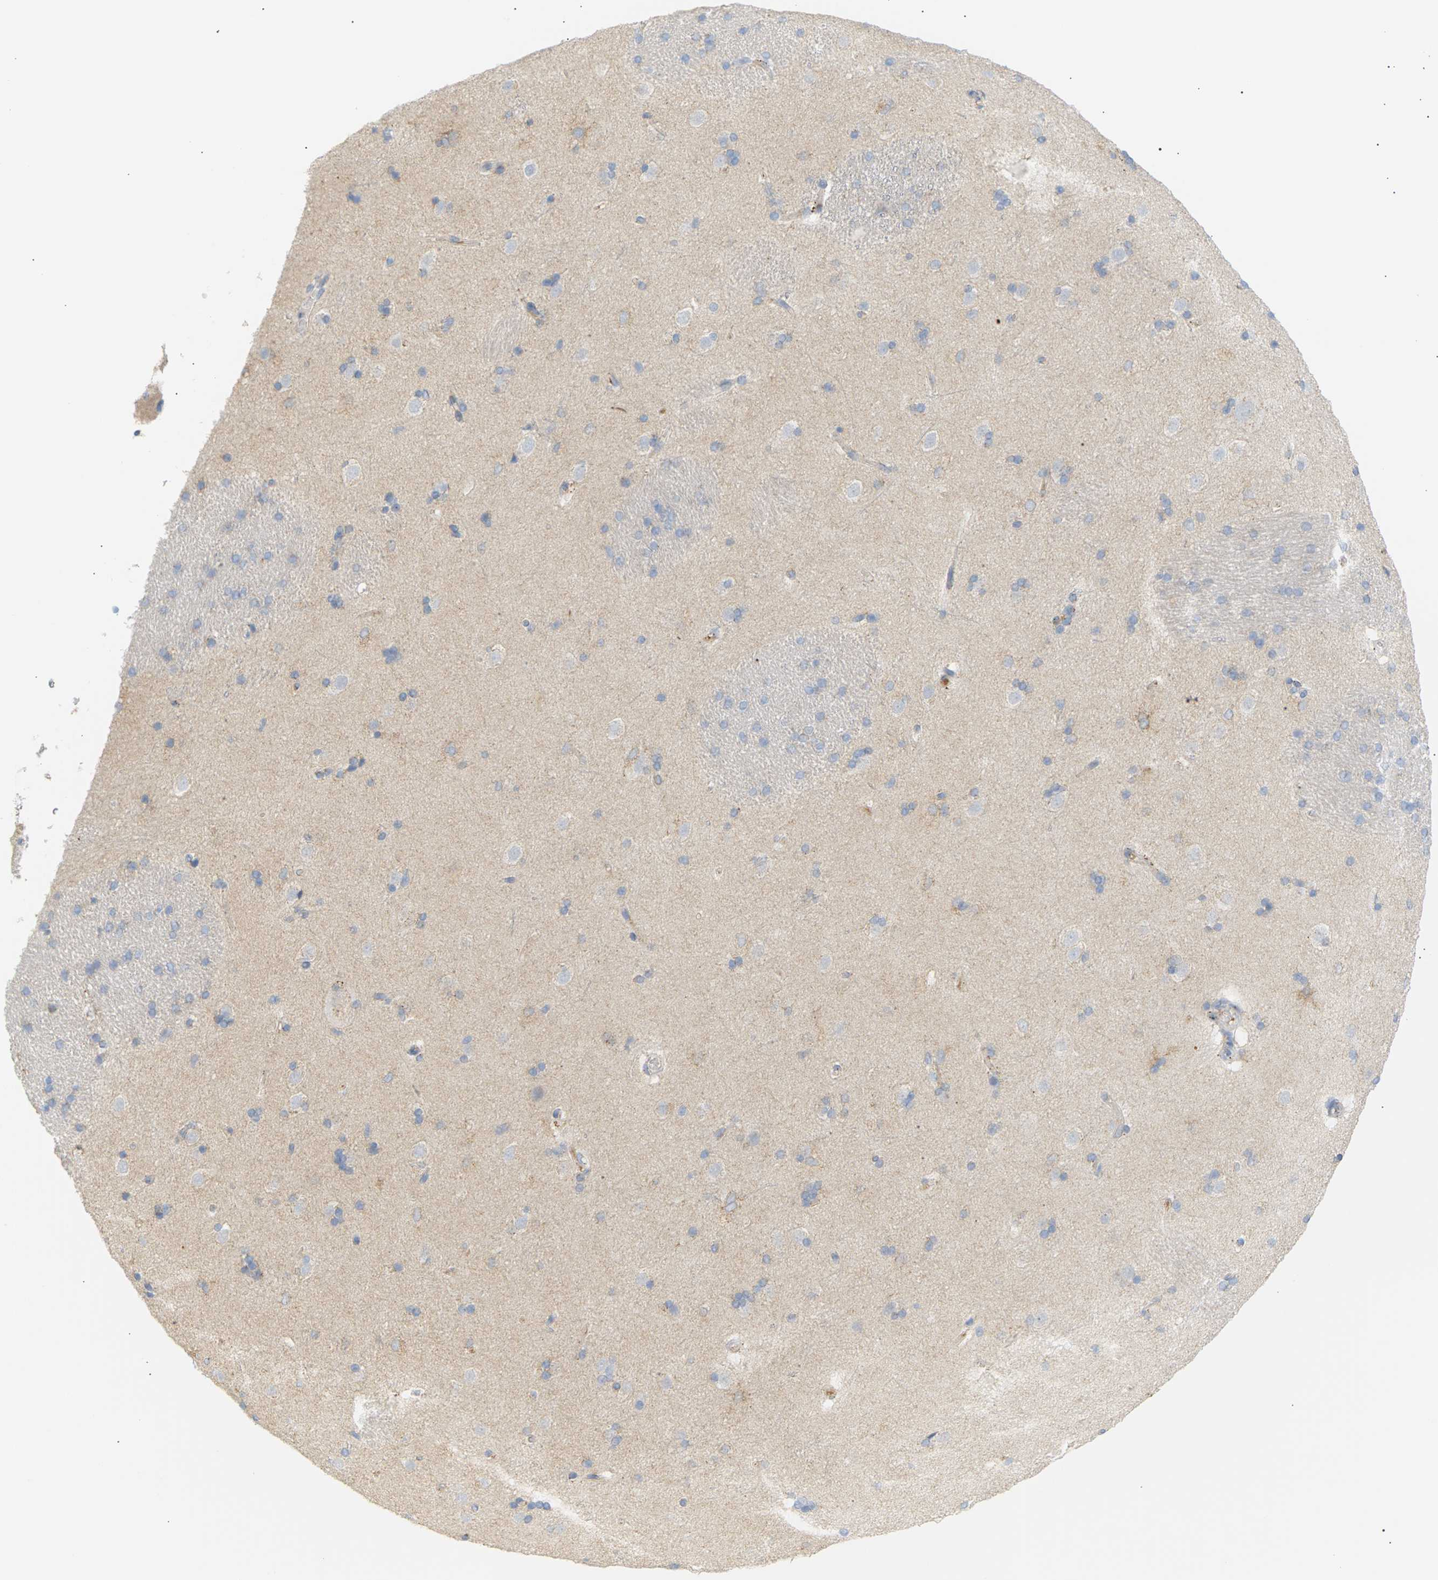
{"staining": {"intensity": "weak", "quantity": "<25%", "location": "cytoplasmic/membranous"}, "tissue": "caudate", "cell_type": "Glial cells", "image_type": "normal", "snomed": [{"axis": "morphology", "description": "Normal tissue, NOS"}, {"axis": "topography", "description": "Lateral ventricle wall"}], "caption": "The IHC photomicrograph has no significant positivity in glial cells of caudate. Brightfield microscopy of immunohistochemistry (IHC) stained with DAB (brown) and hematoxylin (blue), captured at high magnification.", "gene": "CLU", "patient": {"sex": "female", "age": 19}}